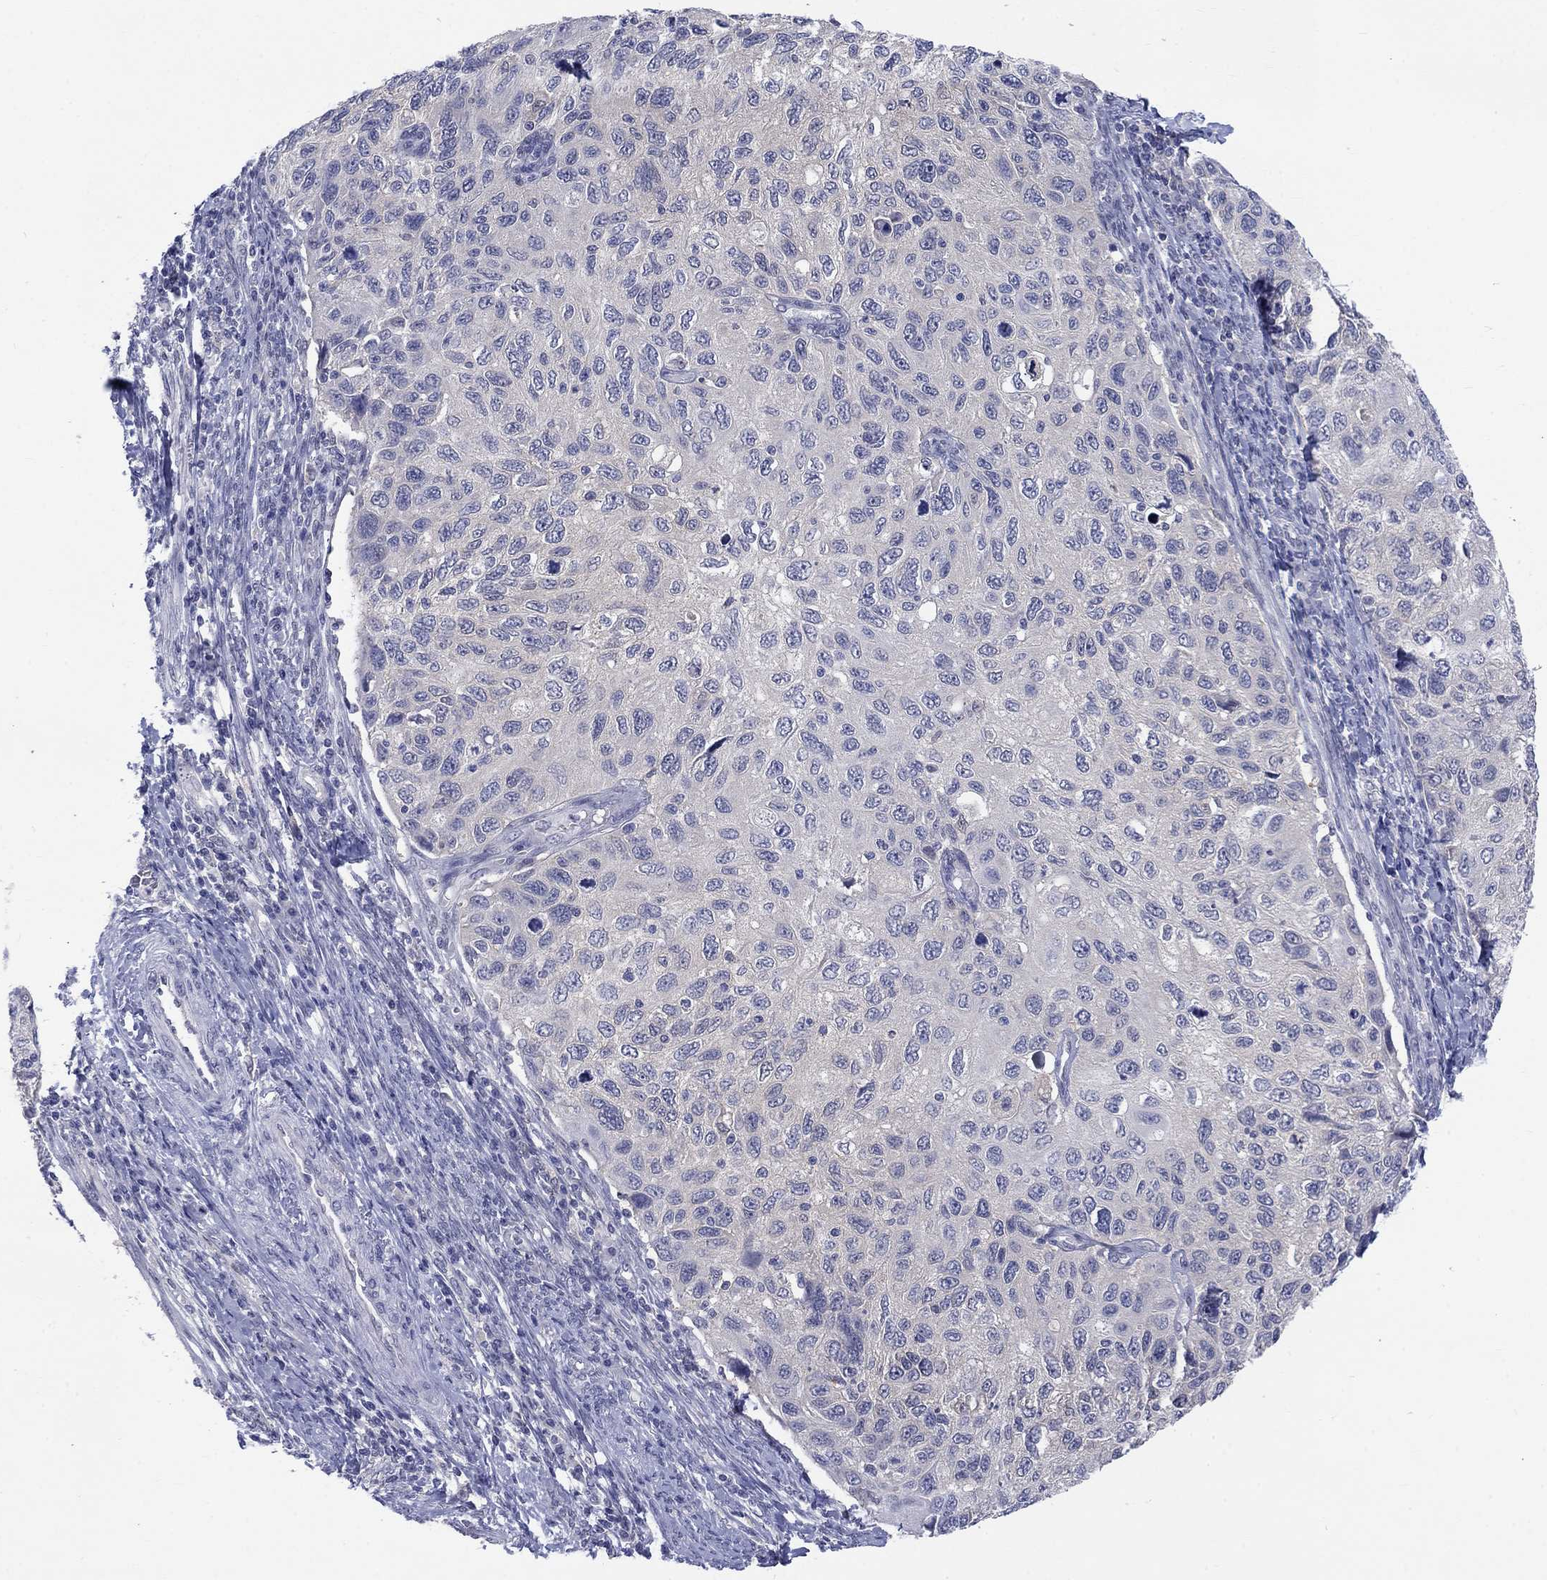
{"staining": {"intensity": "negative", "quantity": "none", "location": "none"}, "tissue": "cervical cancer", "cell_type": "Tumor cells", "image_type": "cancer", "snomed": [{"axis": "morphology", "description": "Squamous cell carcinoma, NOS"}, {"axis": "topography", "description": "Cervix"}], "caption": "Protein analysis of cervical cancer (squamous cell carcinoma) reveals no significant positivity in tumor cells.", "gene": "EGFLAM", "patient": {"sex": "female", "age": 70}}